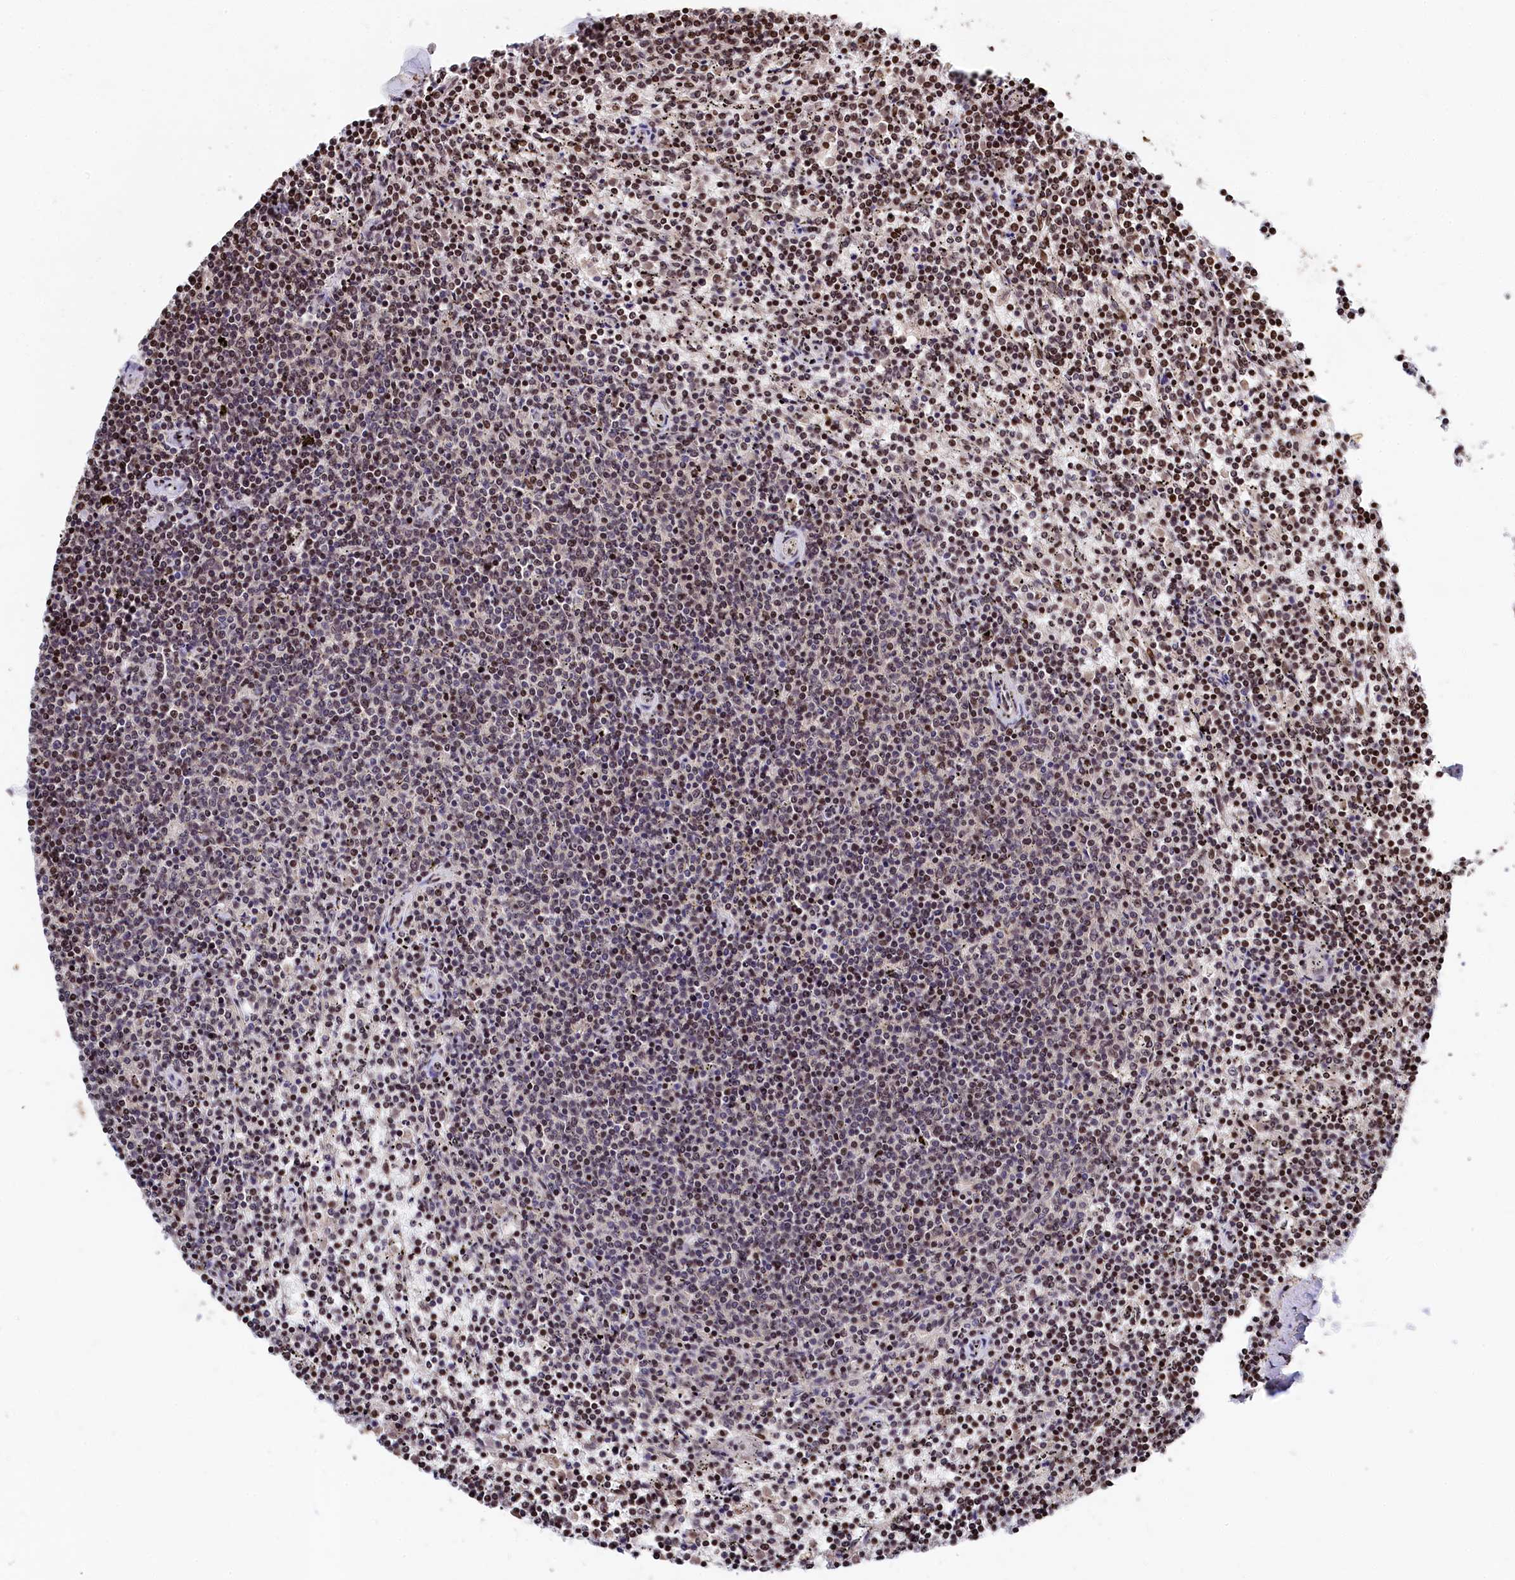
{"staining": {"intensity": "moderate", "quantity": ">75%", "location": "nuclear"}, "tissue": "lymphoma", "cell_type": "Tumor cells", "image_type": "cancer", "snomed": [{"axis": "morphology", "description": "Malignant lymphoma, non-Hodgkin's type, Low grade"}, {"axis": "topography", "description": "Spleen"}], "caption": "Moderate nuclear expression is identified in about >75% of tumor cells in malignant lymphoma, non-Hodgkin's type (low-grade).", "gene": "FAM217B", "patient": {"sex": "female", "age": 50}}